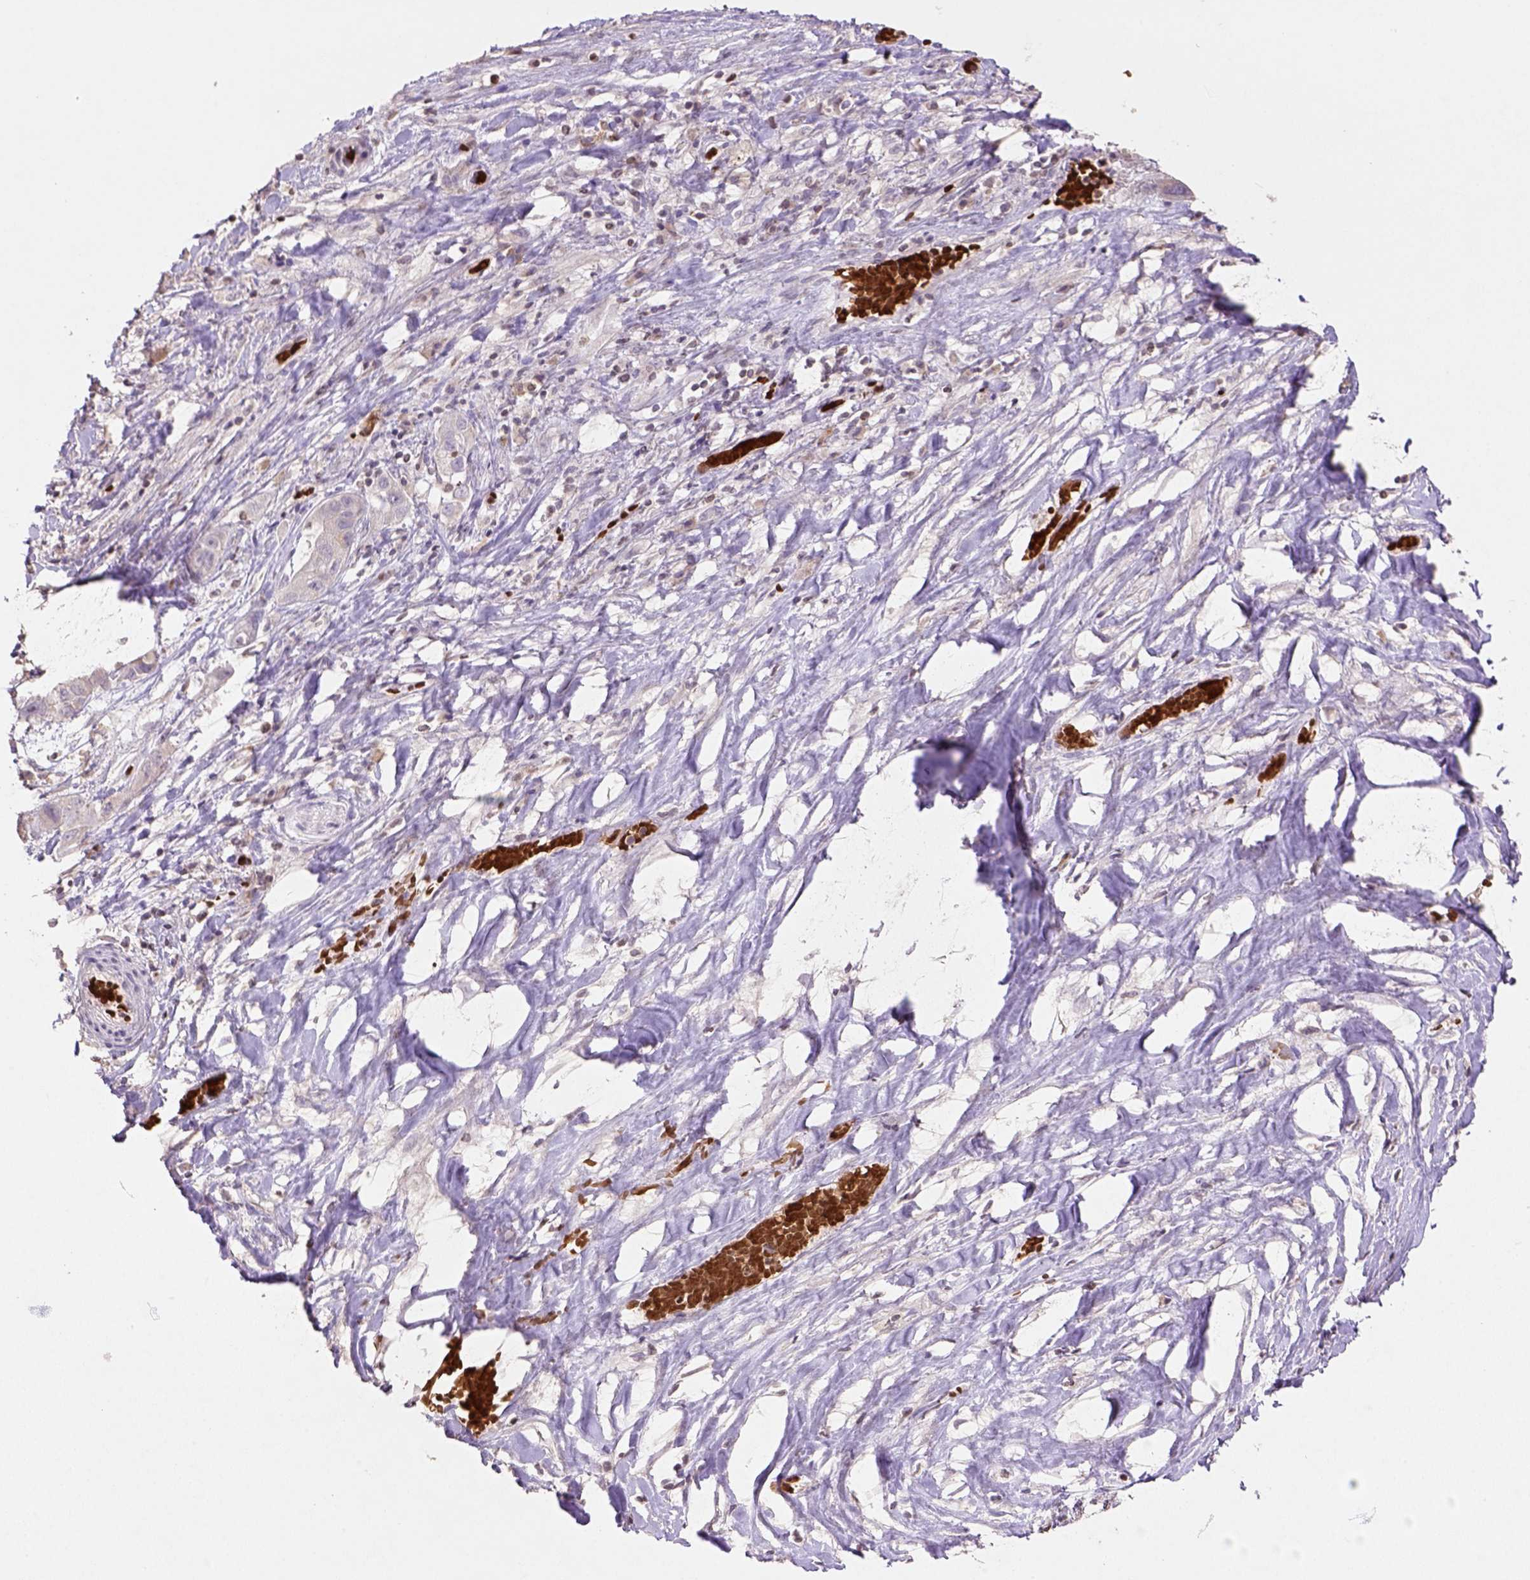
{"staining": {"intensity": "negative", "quantity": "none", "location": "none"}, "tissue": "liver cancer", "cell_type": "Tumor cells", "image_type": "cancer", "snomed": [{"axis": "morphology", "description": "Cholangiocarcinoma"}, {"axis": "topography", "description": "Liver"}], "caption": "Micrograph shows no protein positivity in tumor cells of liver cancer tissue.", "gene": "NUDT3", "patient": {"sex": "female", "age": 52}}